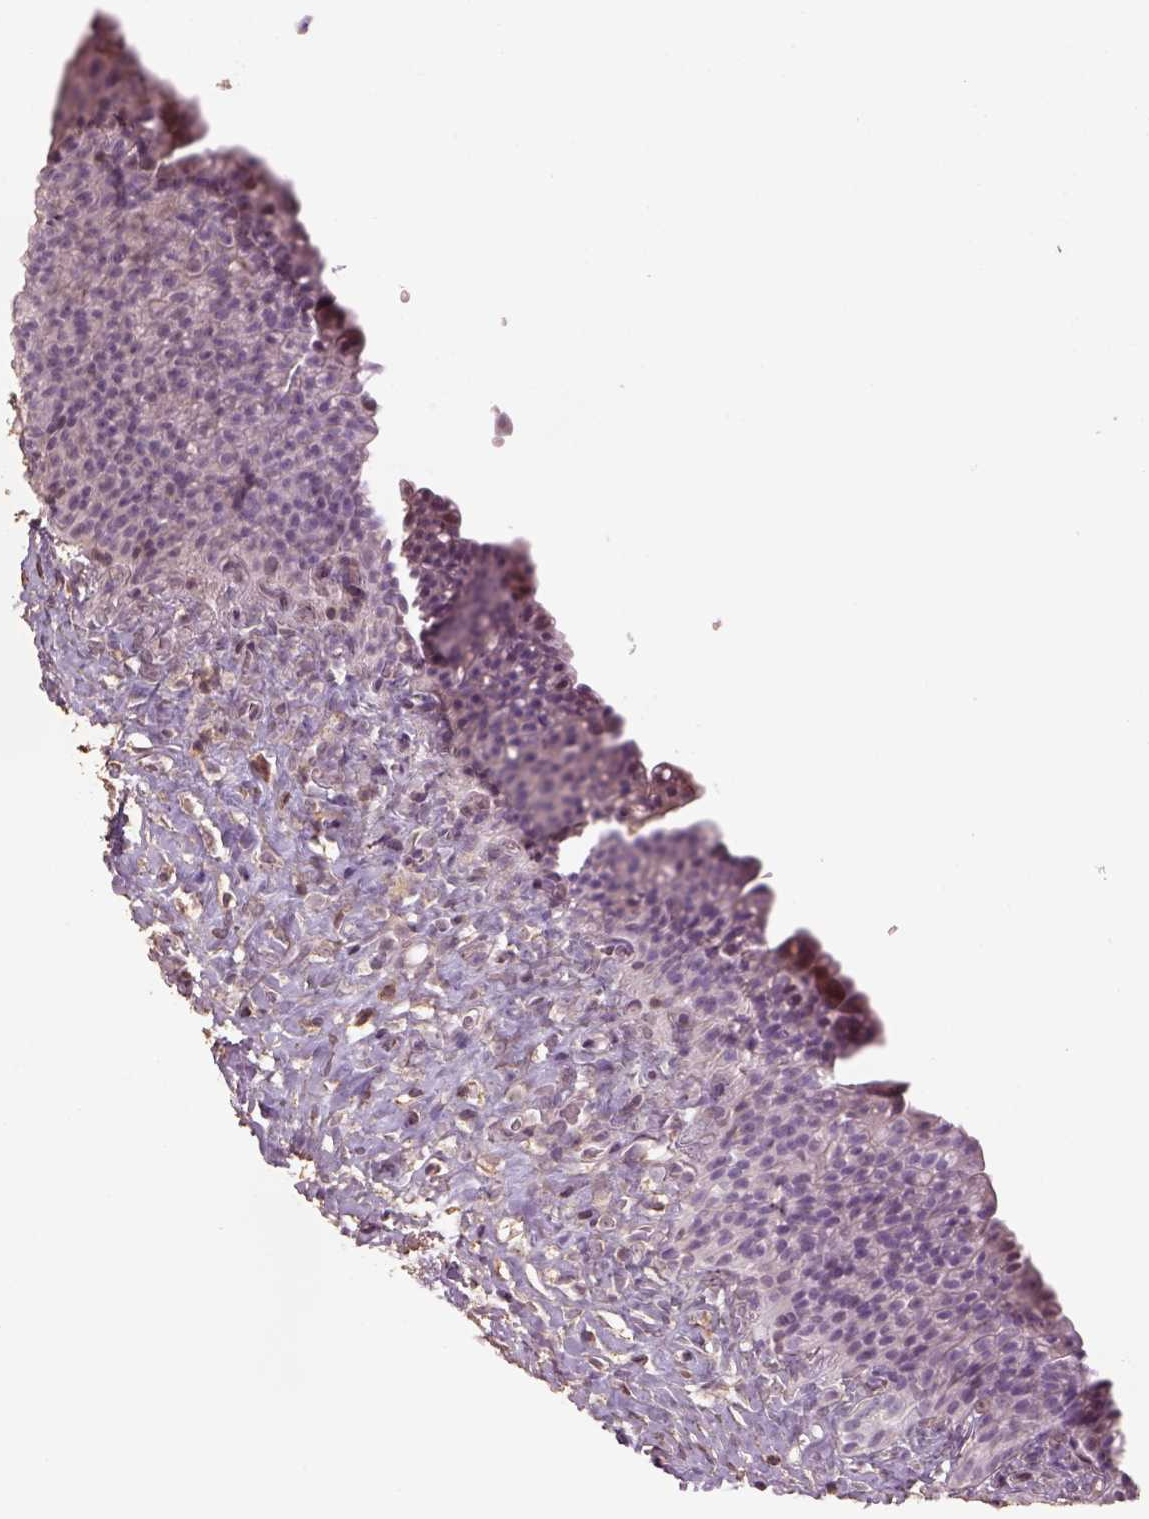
{"staining": {"intensity": "negative", "quantity": "none", "location": "none"}, "tissue": "urinary bladder", "cell_type": "Urothelial cells", "image_type": "normal", "snomed": [{"axis": "morphology", "description": "Normal tissue, NOS"}, {"axis": "topography", "description": "Urinary bladder"}], "caption": "Urothelial cells show no significant protein expression in unremarkable urinary bladder. (Immunohistochemistry (ihc), brightfield microscopy, high magnification).", "gene": "LIN7A", "patient": {"sex": "male", "age": 76}}